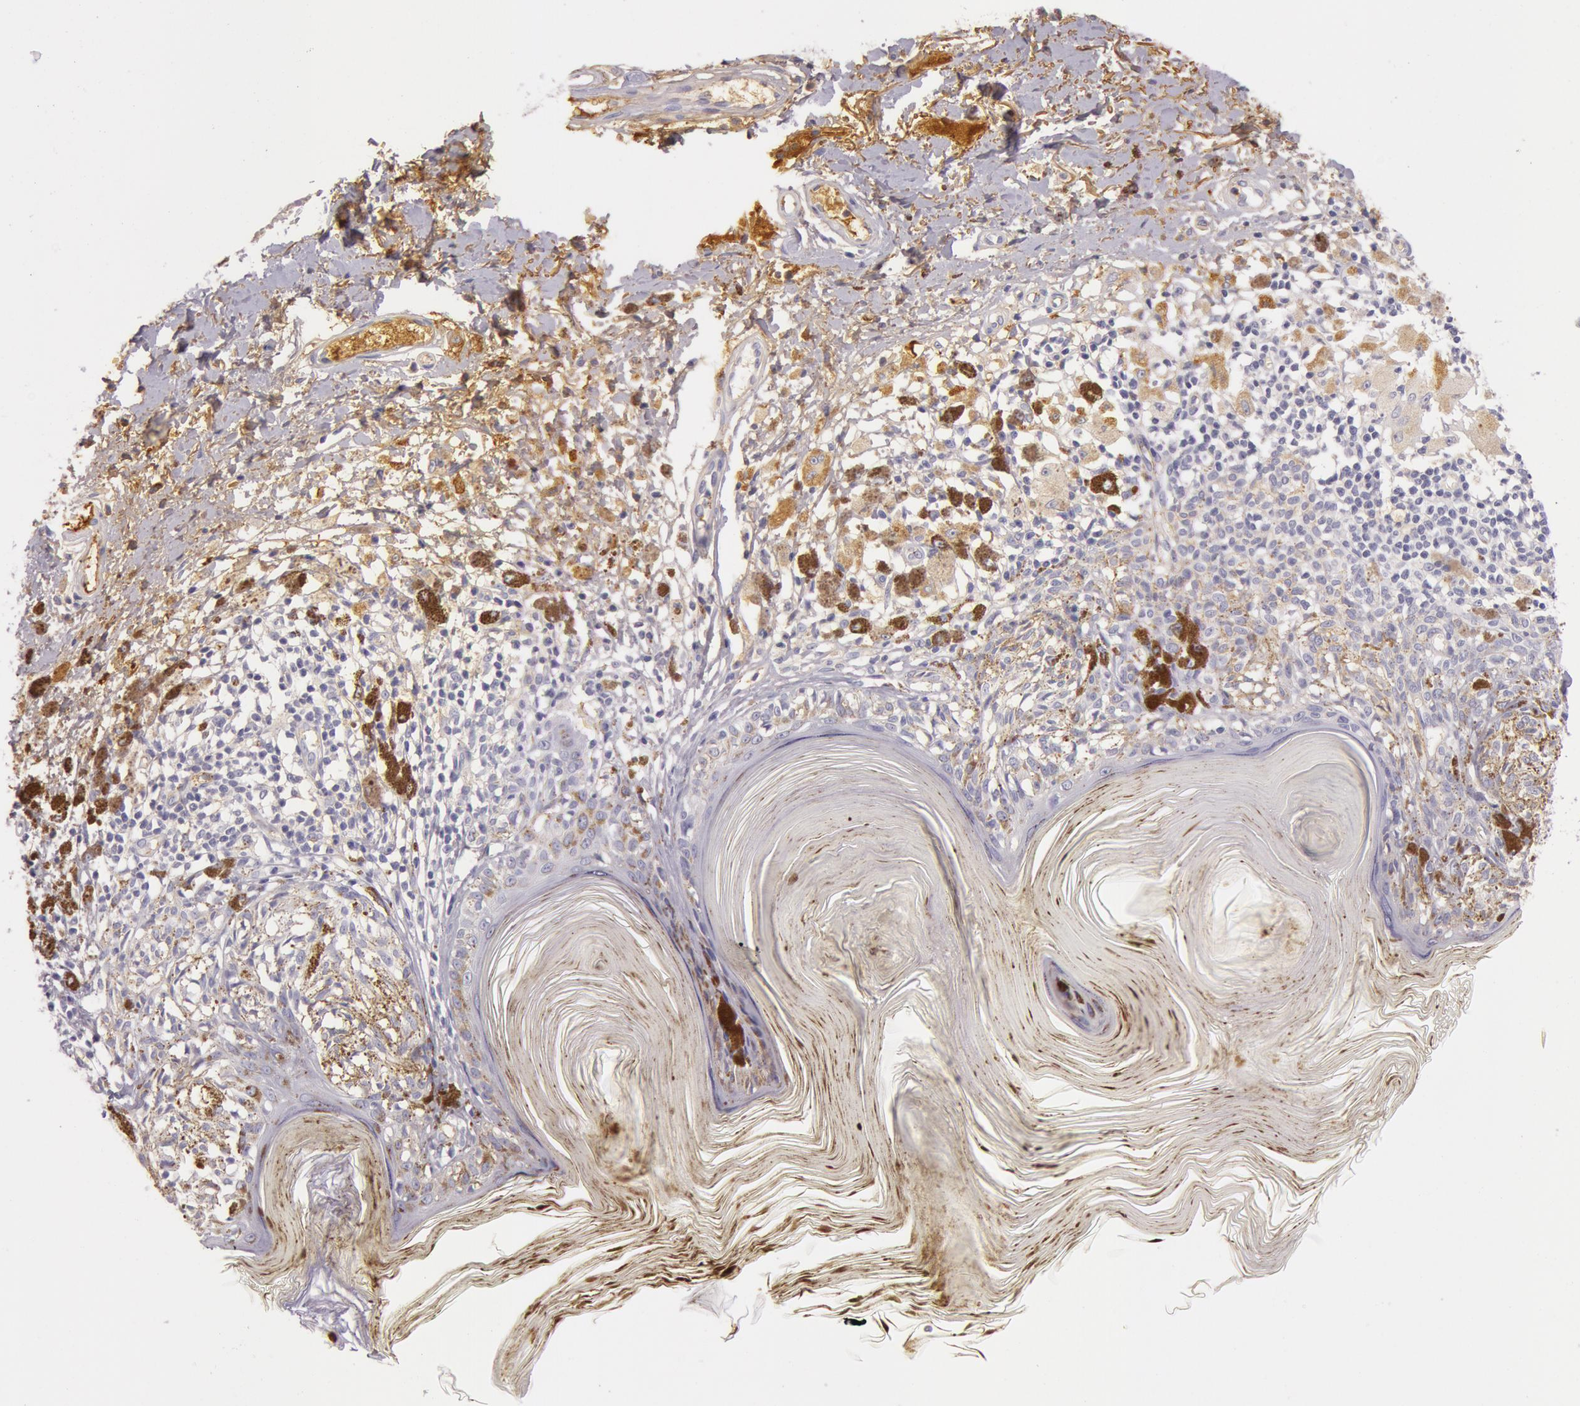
{"staining": {"intensity": "moderate", "quantity": "25%-75%", "location": "cytoplasmic/membranous"}, "tissue": "melanoma", "cell_type": "Tumor cells", "image_type": "cancer", "snomed": [{"axis": "morphology", "description": "Malignant melanoma, NOS"}, {"axis": "topography", "description": "Skin"}], "caption": "Human melanoma stained for a protein (brown) exhibits moderate cytoplasmic/membranous positive positivity in about 25%-75% of tumor cells.", "gene": "C4BPA", "patient": {"sex": "male", "age": 88}}